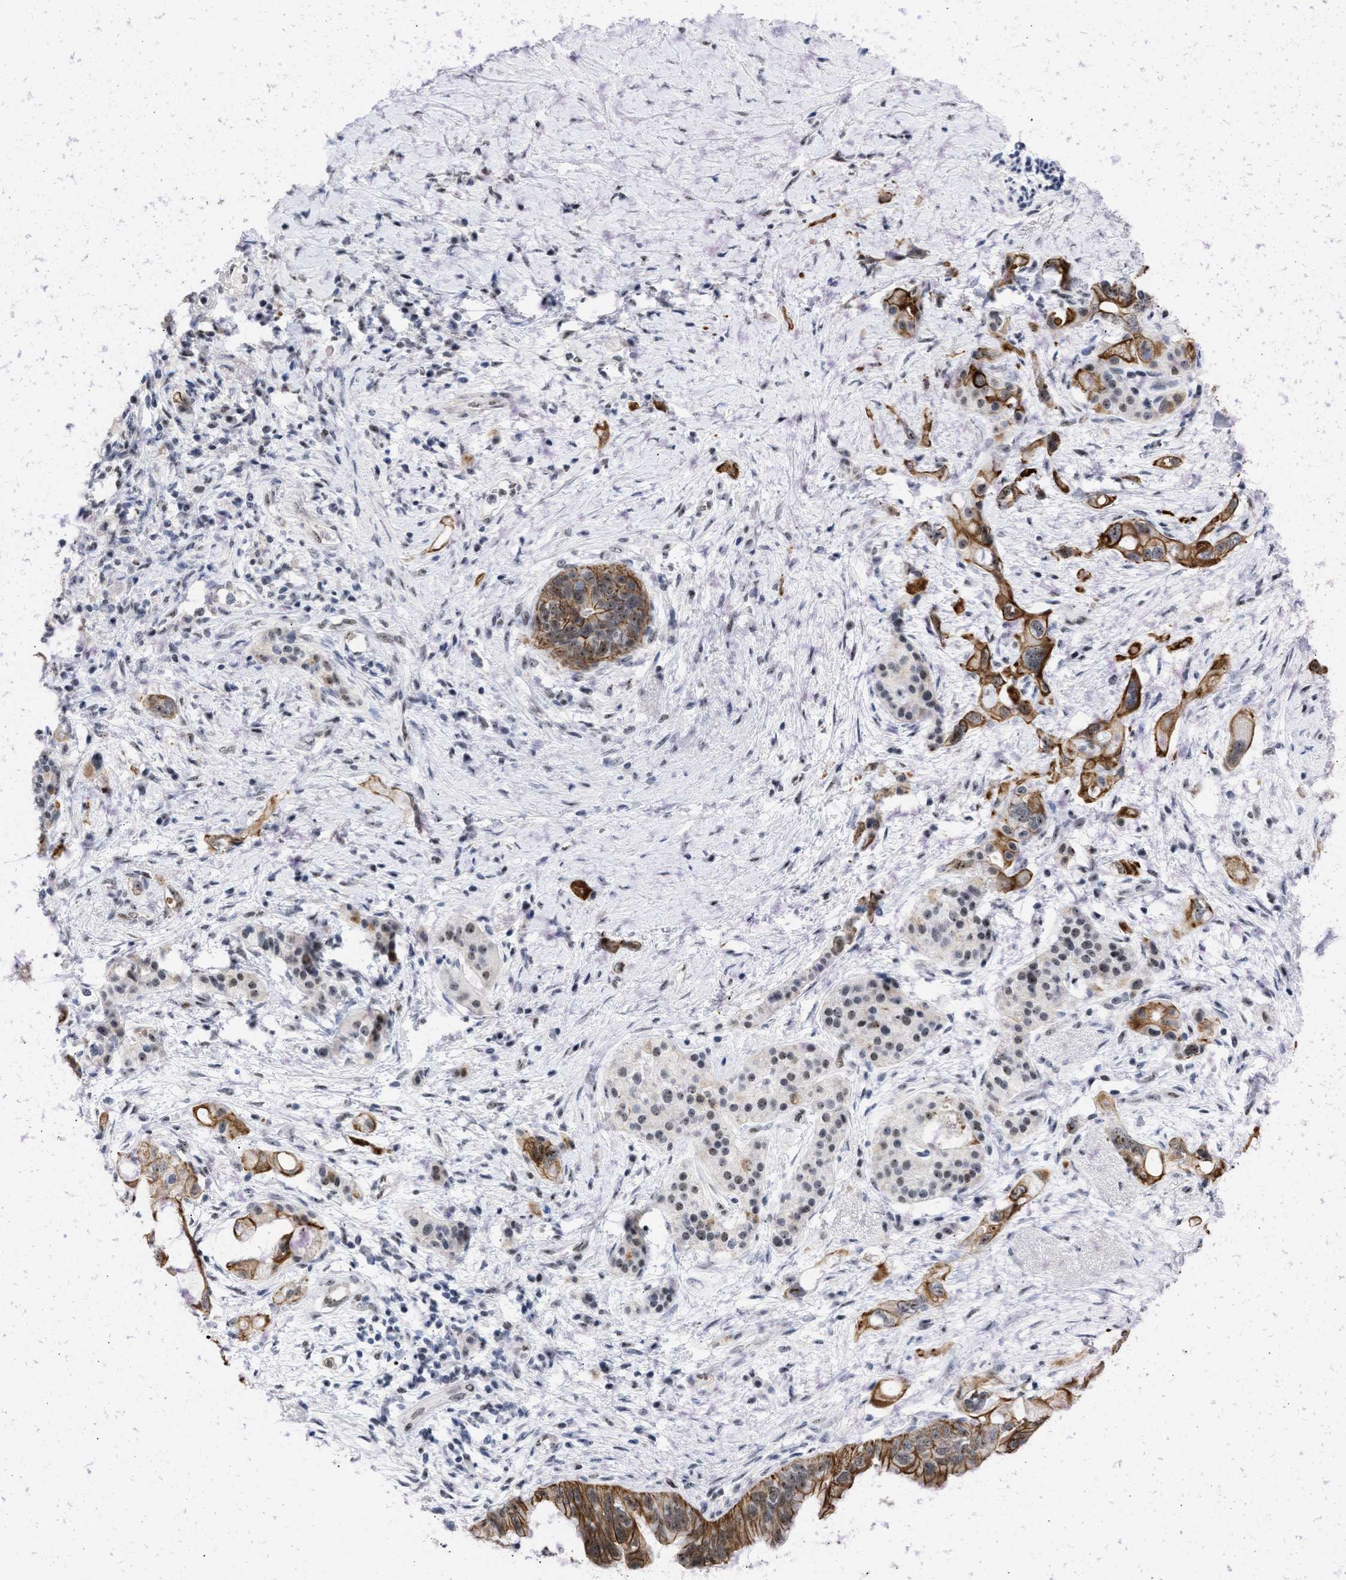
{"staining": {"intensity": "moderate", "quantity": ">75%", "location": "cytoplasmic/membranous,nuclear"}, "tissue": "pancreatic cancer", "cell_type": "Tumor cells", "image_type": "cancer", "snomed": [{"axis": "morphology", "description": "Adenocarcinoma, NOS"}, {"axis": "topography", "description": "Pancreas"}], "caption": "There is medium levels of moderate cytoplasmic/membranous and nuclear staining in tumor cells of pancreatic adenocarcinoma, as demonstrated by immunohistochemical staining (brown color).", "gene": "DDX41", "patient": {"sex": "female", "age": 56}}